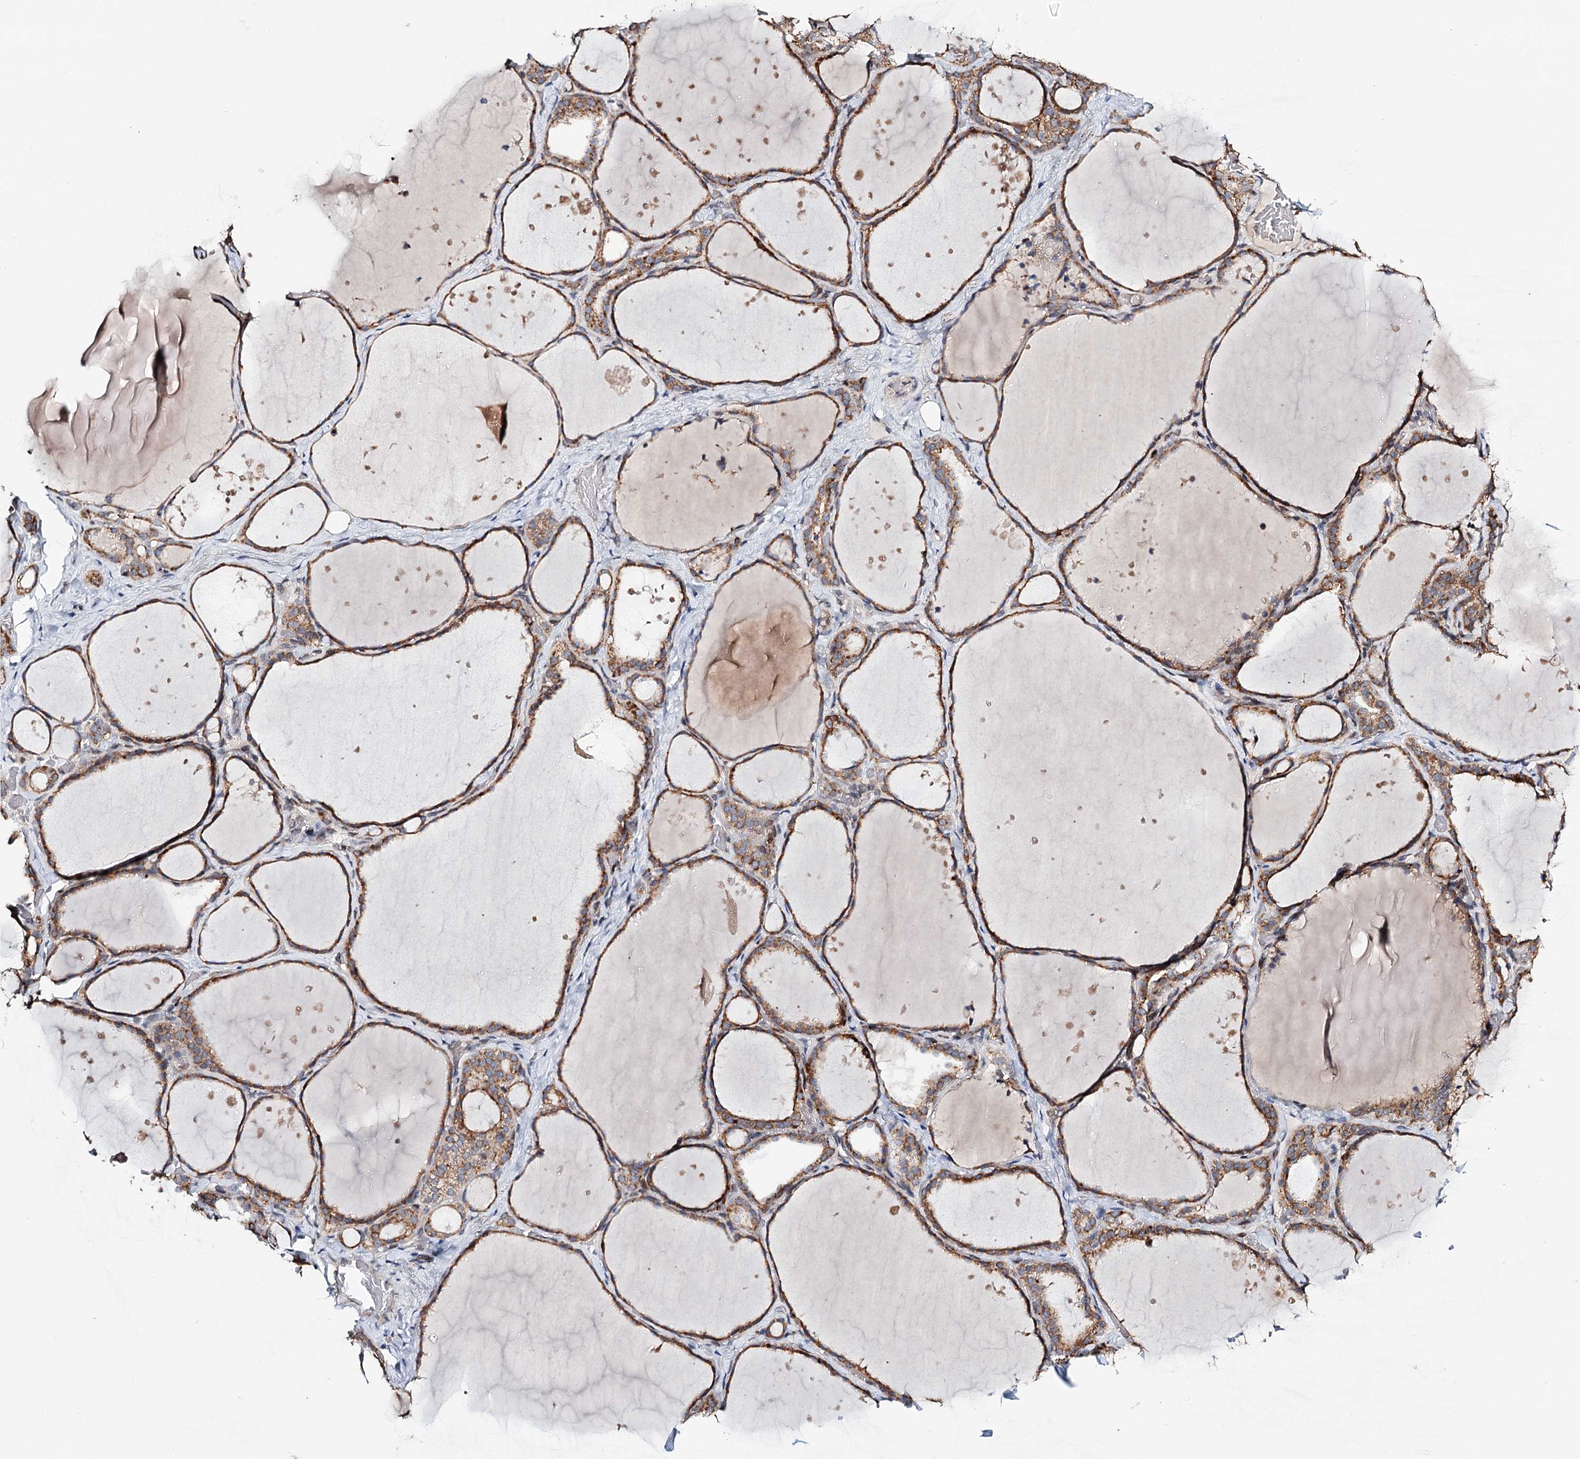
{"staining": {"intensity": "moderate", "quantity": ">75%", "location": "cytoplasmic/membranous"}, "tissue": "thyroid gland", "cell_type": "Glandular cells", "image_type": "normal", "snomed": [{"axis": "morphology", "description": "Normal tissue, NOS"}, {"axis": "topography", "description": "Thyroid gland"}], "caption": "Thyroid gland stained with immunohistochemistry (IHC) reveals moderate cytoplasmic/membranous expression in approximately >75% of glandular cells. Nuclei are stained in blue.", "gene": "CFAP46", "patient": {"sex": "female", "age": 44}}